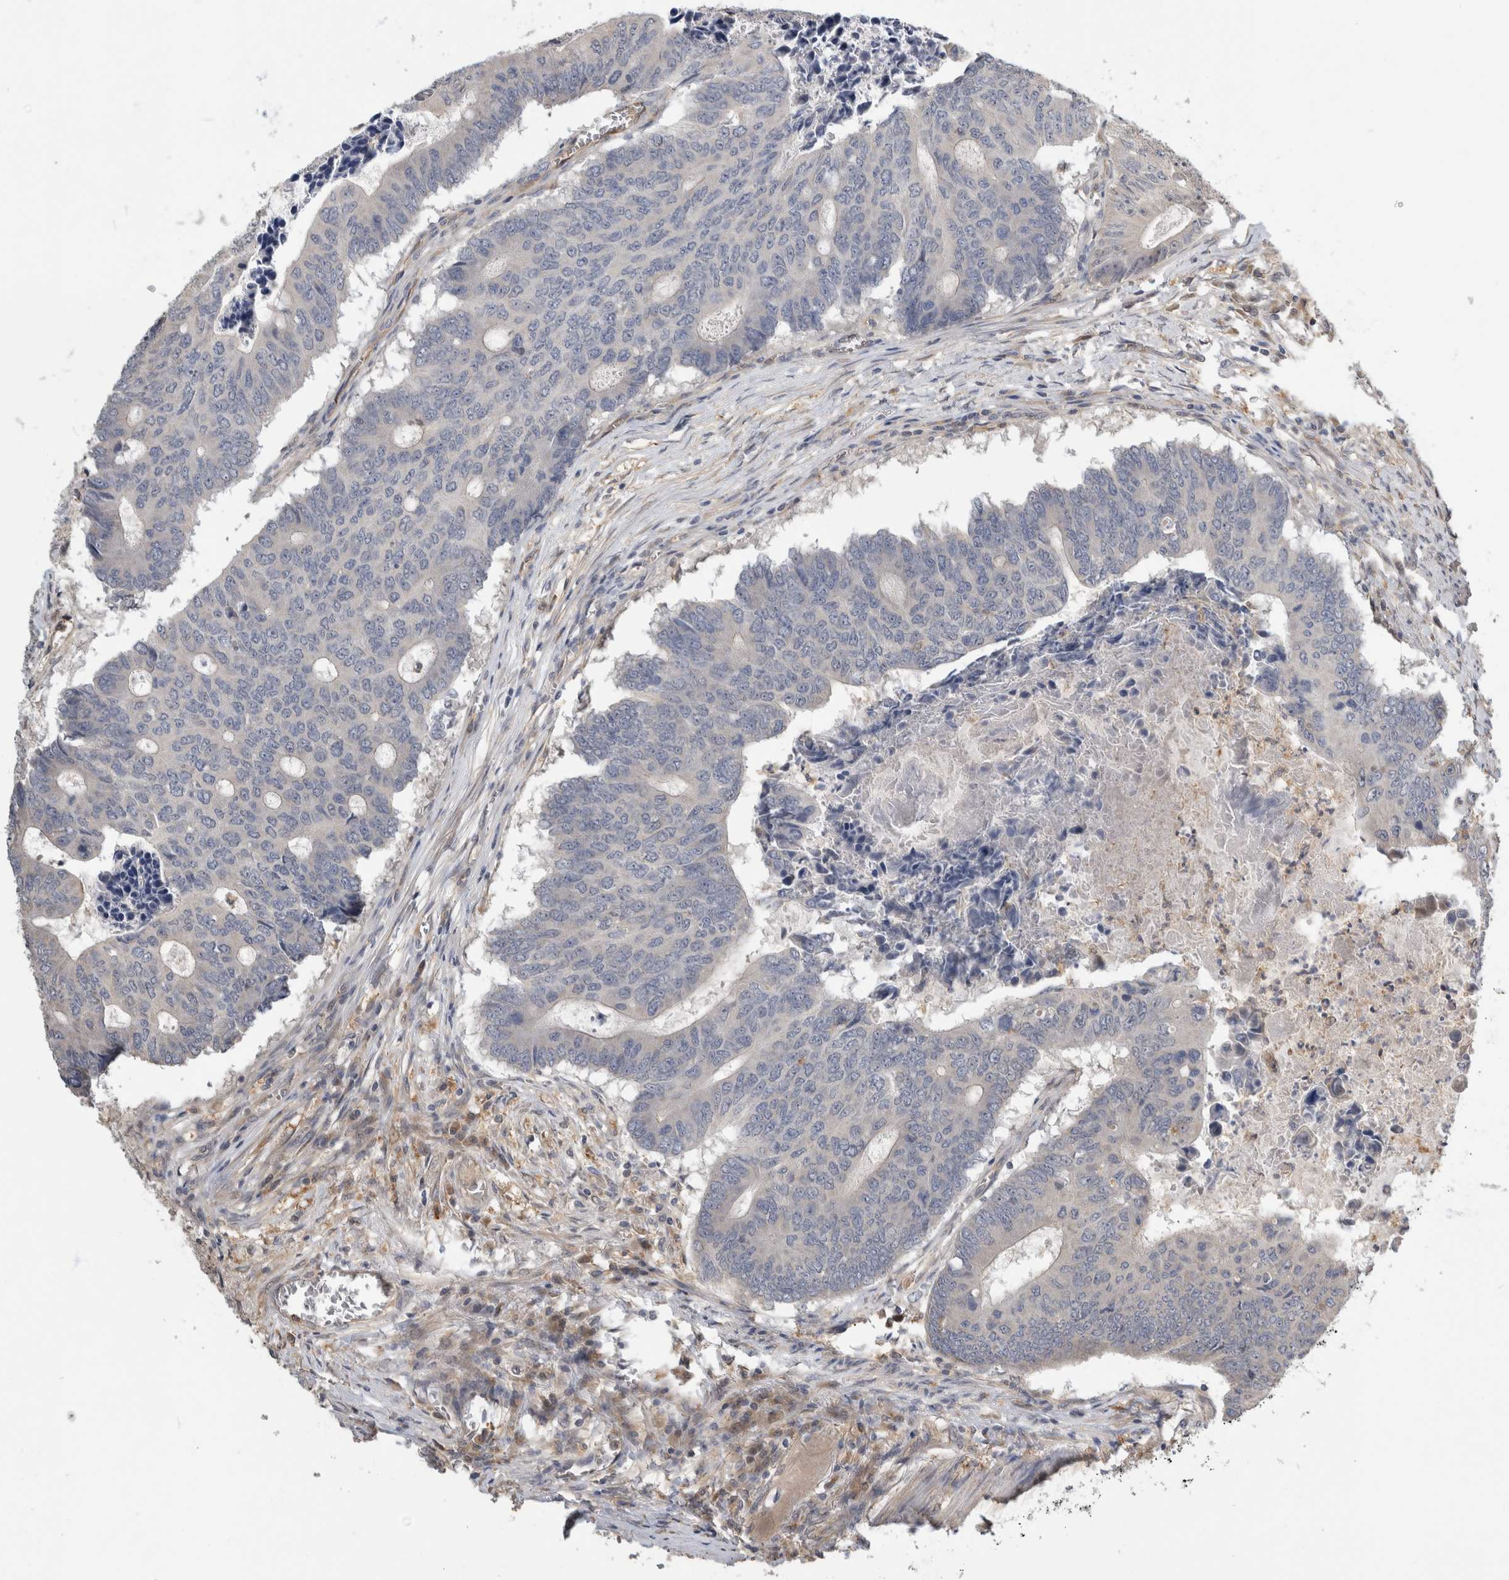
{"staining": {"intensity": "negative", "quantity": "none", "location": "none"}, "tissue": "colorectal cancer", "cell_type": "Tumor cells", "image_type": "cancer", "snomed": [{"axis": "morphology", "description": "Adenocarcinoma, NOS"}, {"axis": "topography", "description": "Colon"}], "caption": "DAB (3,3'-diaminobenzidine) immunohistochemical staining of human colorectal cancer shows no significant positivity in tumor cells.", "gene": "PGM1", "patient": {"sex": "male", "age": 87}}